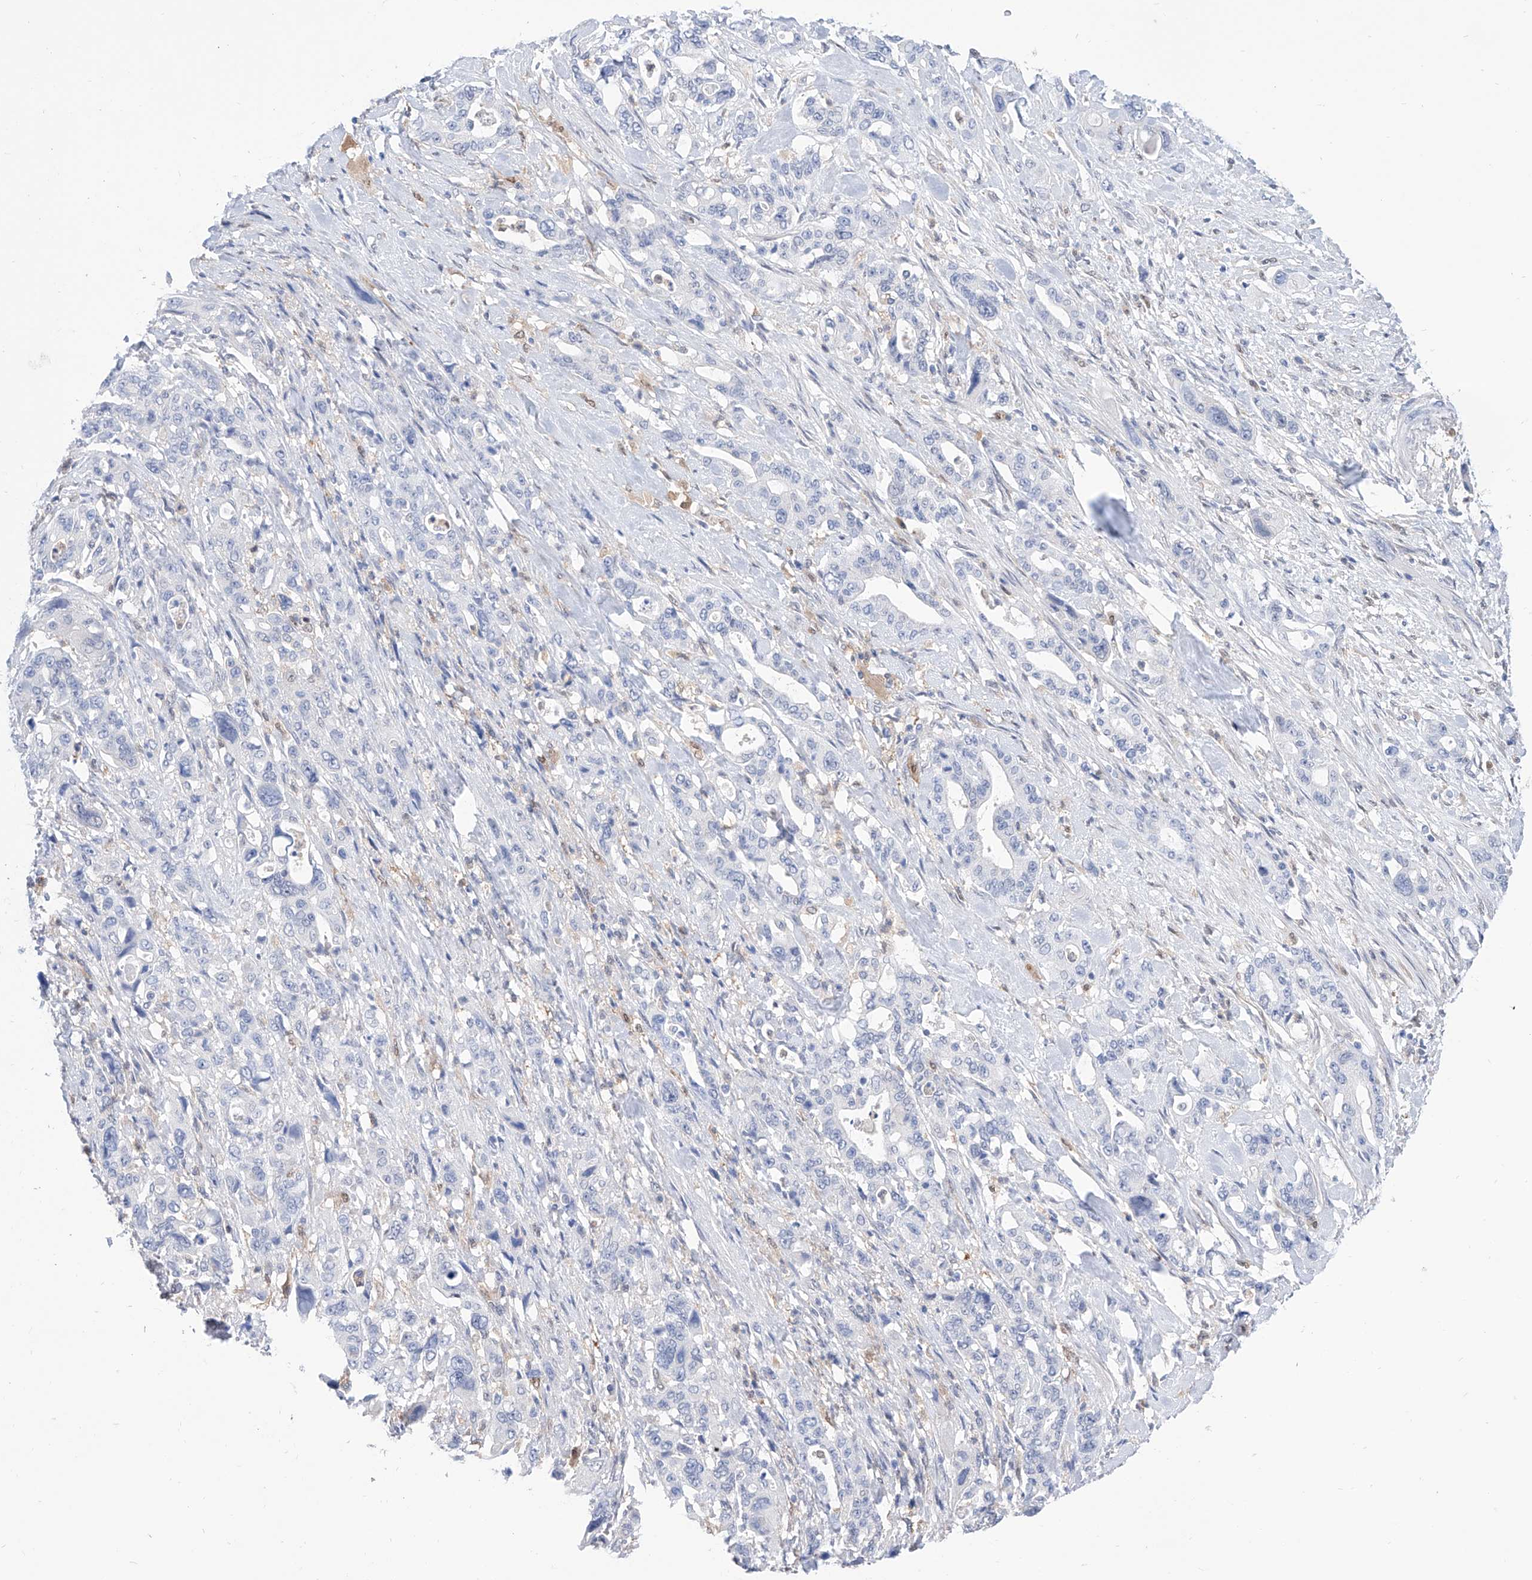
{"staining": {"intensity": "negative", "quantity": "none", "location": "none"}, "tissue": "pancreatic cancer", "cell_type": "Tumor cells", "image_type": "cancer", "snomed": [{"axis": "morphology", "description": "Adenocarcinoma, NOS"}, {"axis": "topography", "description": "Pancreas"}], "caption": "Immunohistochemistry photomicrograph of pancreatic cancer (adenocarcinoma) stained for a protein (brown), which reveals no staining in tumor cells.", "gene": "PDXK", "patient": {"sex": "male", "age": 46}}